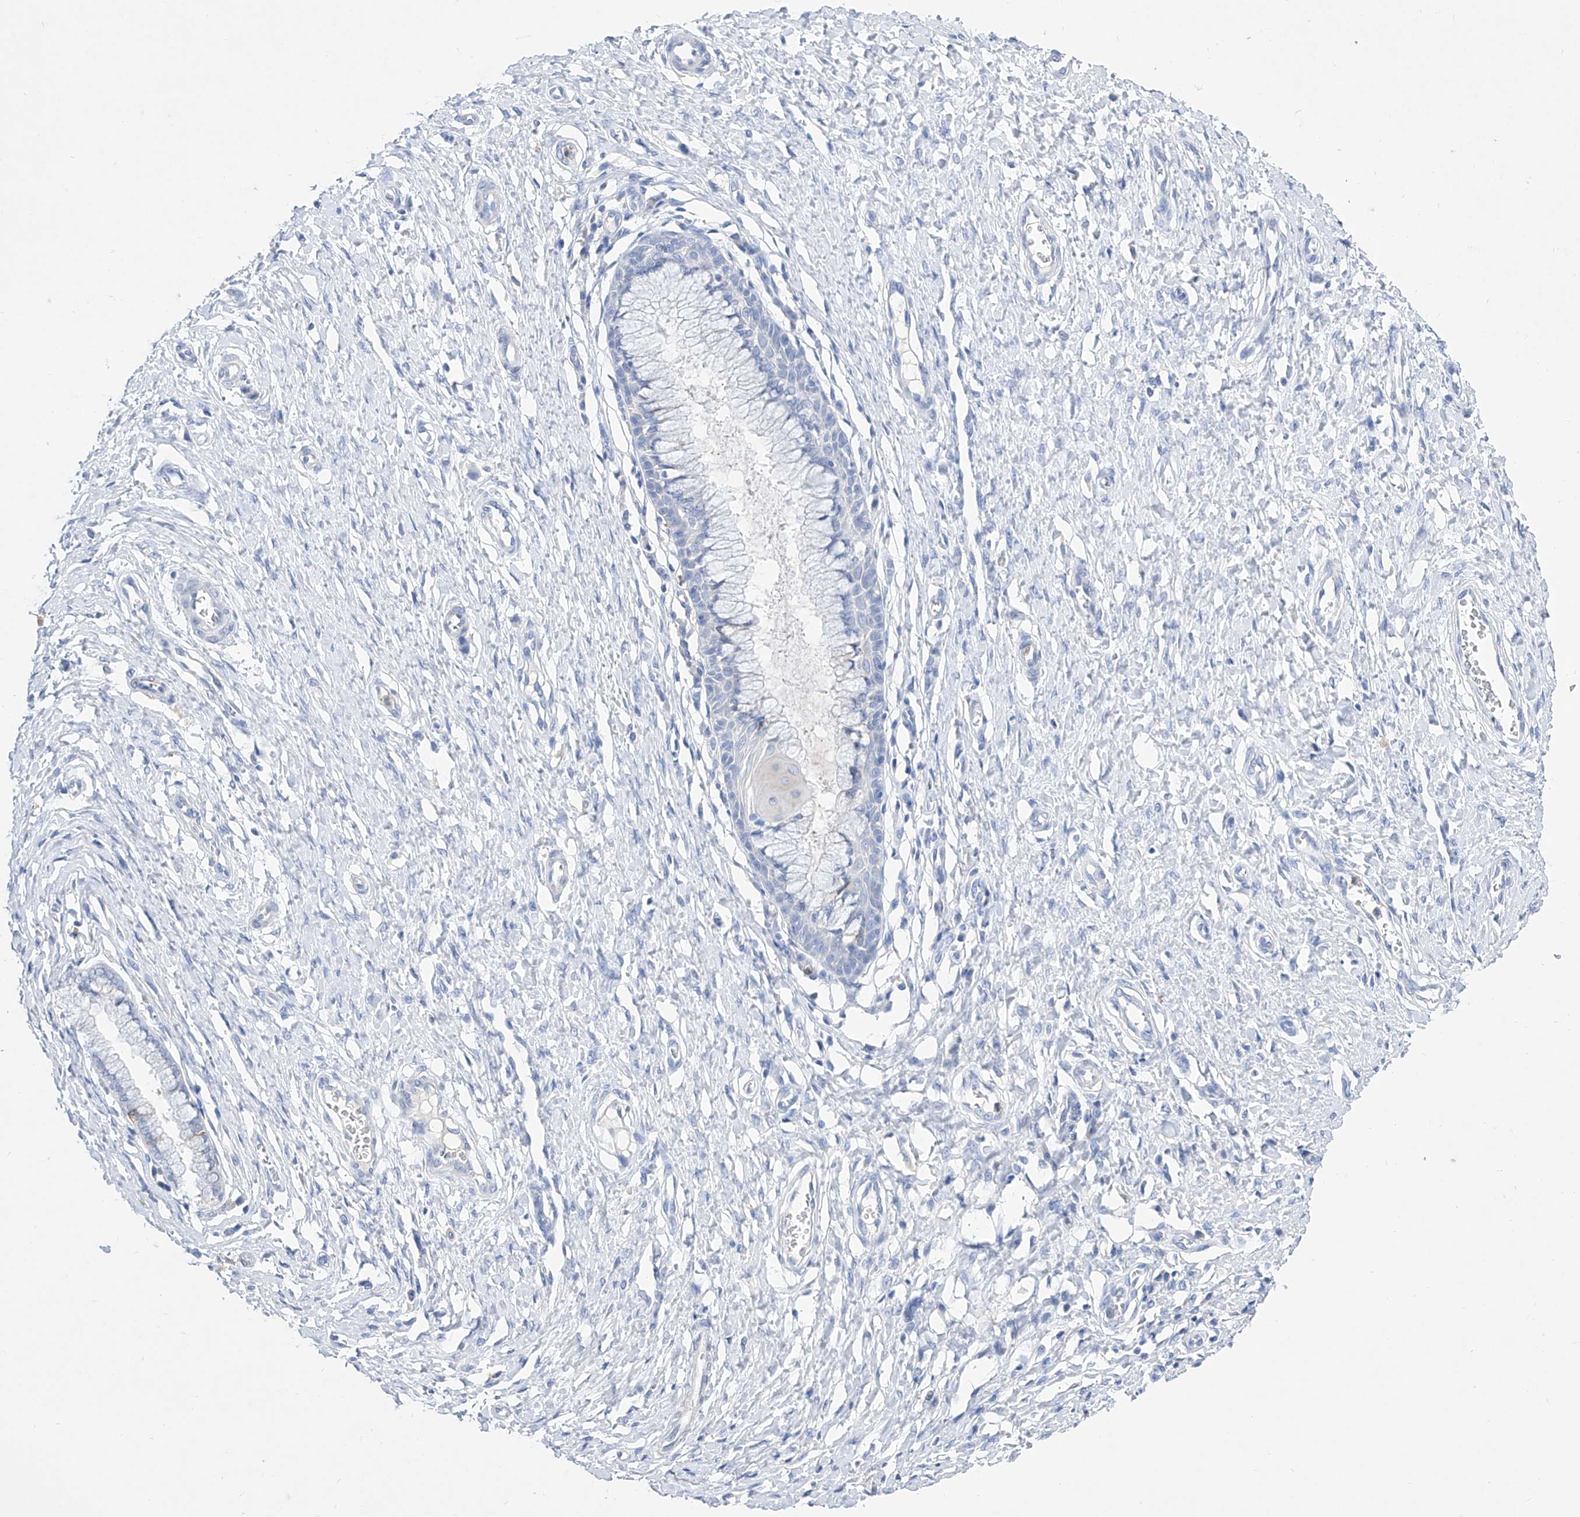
{"staining": {"intensity": "negative", "quantity": "none", "location": "none"}, "tissue": "cervix", "cell_type": "Glandular cells", "image_type": "normal", "snomed": [{"axis": "morphology", "description": "Normal tissue, NOS"}, {"axis": "topography", "description": "Cervix"}], "caption": "The histopathology image displays no staining of glandular cells in unremarkable cervix. (DAB (3,3'-diaminobenzidine) IHC with hematoxylin counter stain).", "gene": "TM7SF2", "patient": {"sex": "female", "age": 55}}